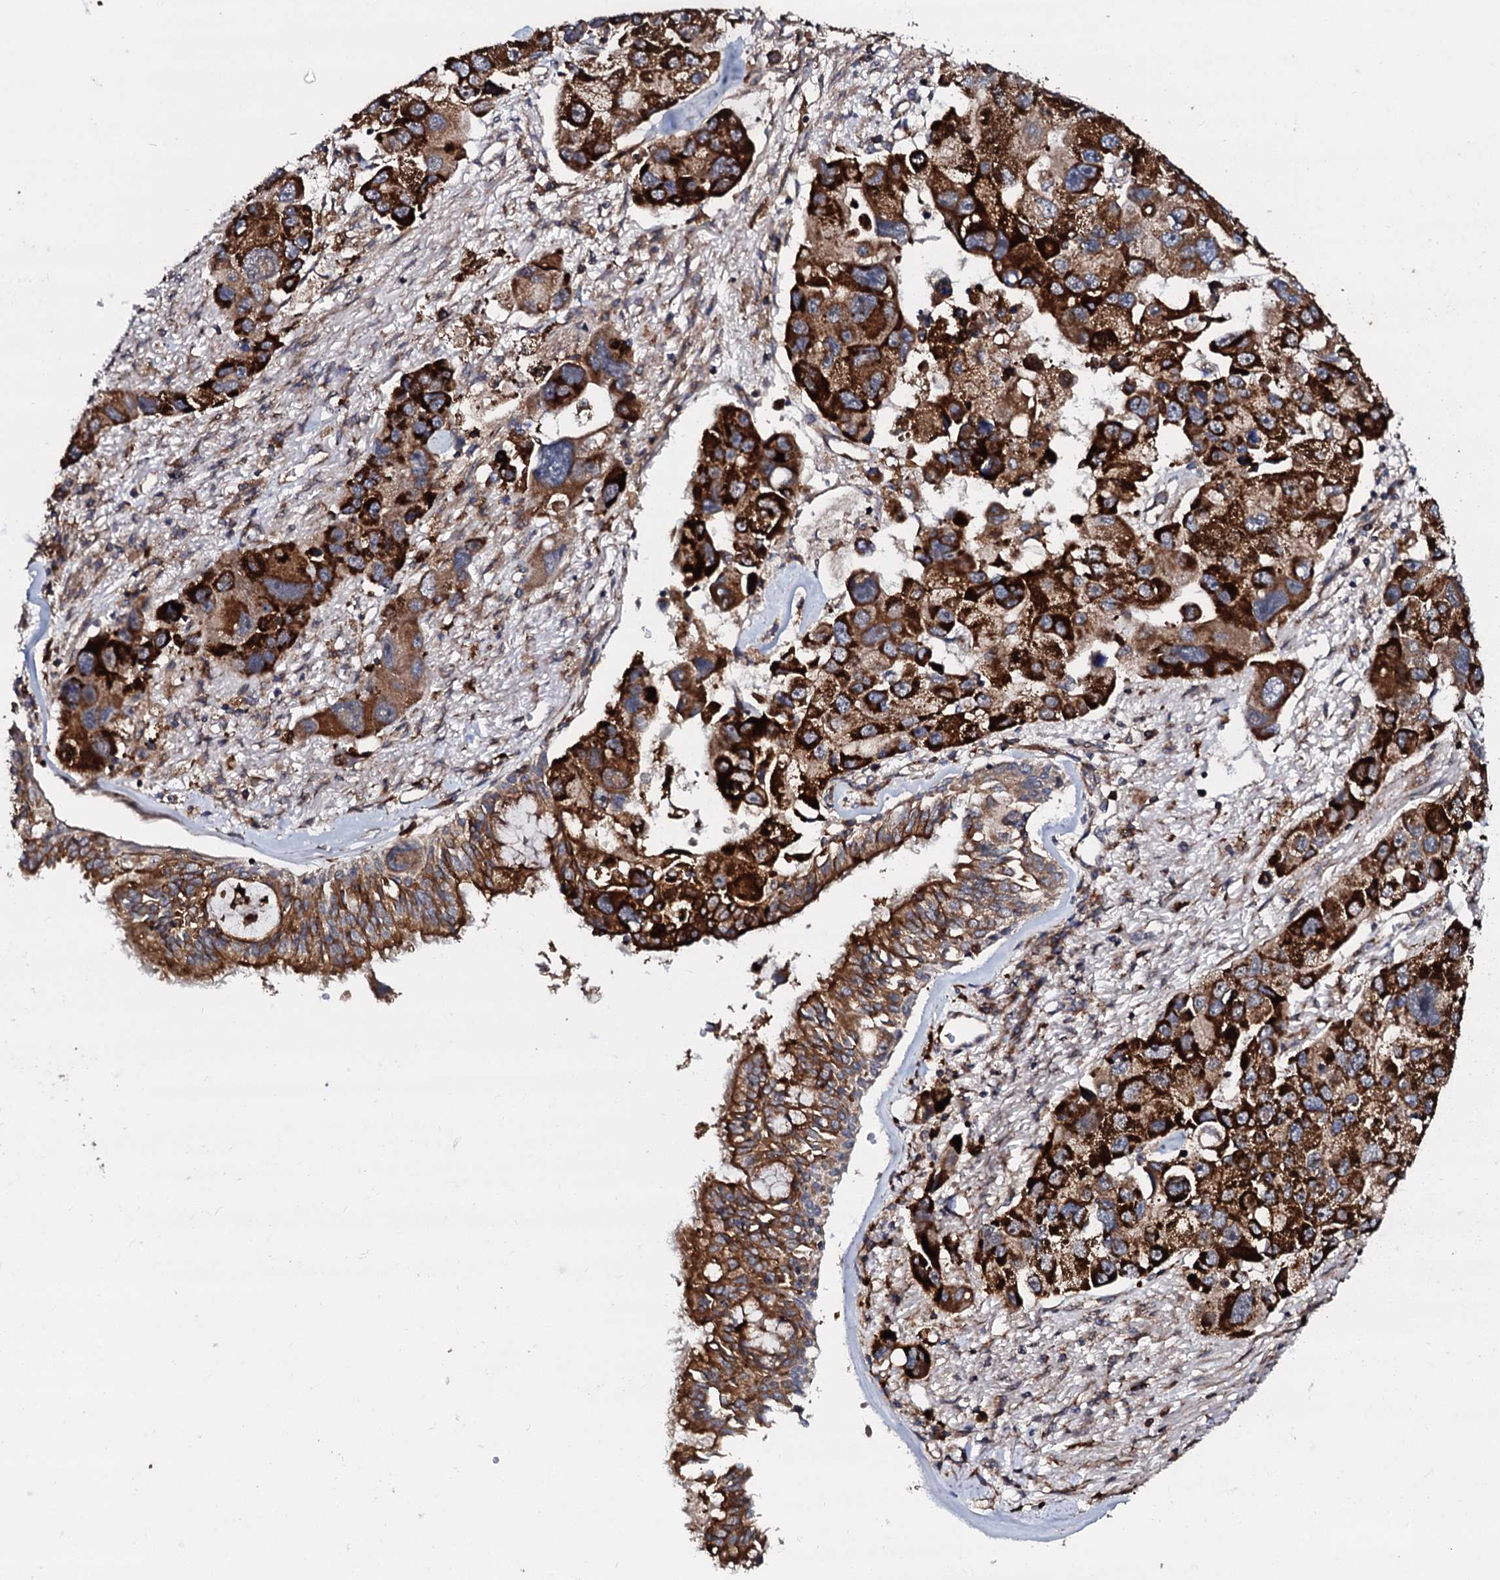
{"staining": {"intensity": "strong", "quantity": ">75%", "location": "cytoplasmic/membranous"}, "tissue": "lung cancer", "cell_type": "Tumor cells", "image_type": "cancer", "snomed": [{"axis": "morphology", "description": "Adenocarcinoma, NOS"}, {"axis": "topography", "description": "Lung"}], "caption": "Immunohistochemical staining of lung adenocarcinoma demonstrates high levels of strong cytoplasmic/membranous expression in approximately >75% of tumor cells.", "gene": "SDHAF2", "patient": {"sex": "female", "age": 54}}